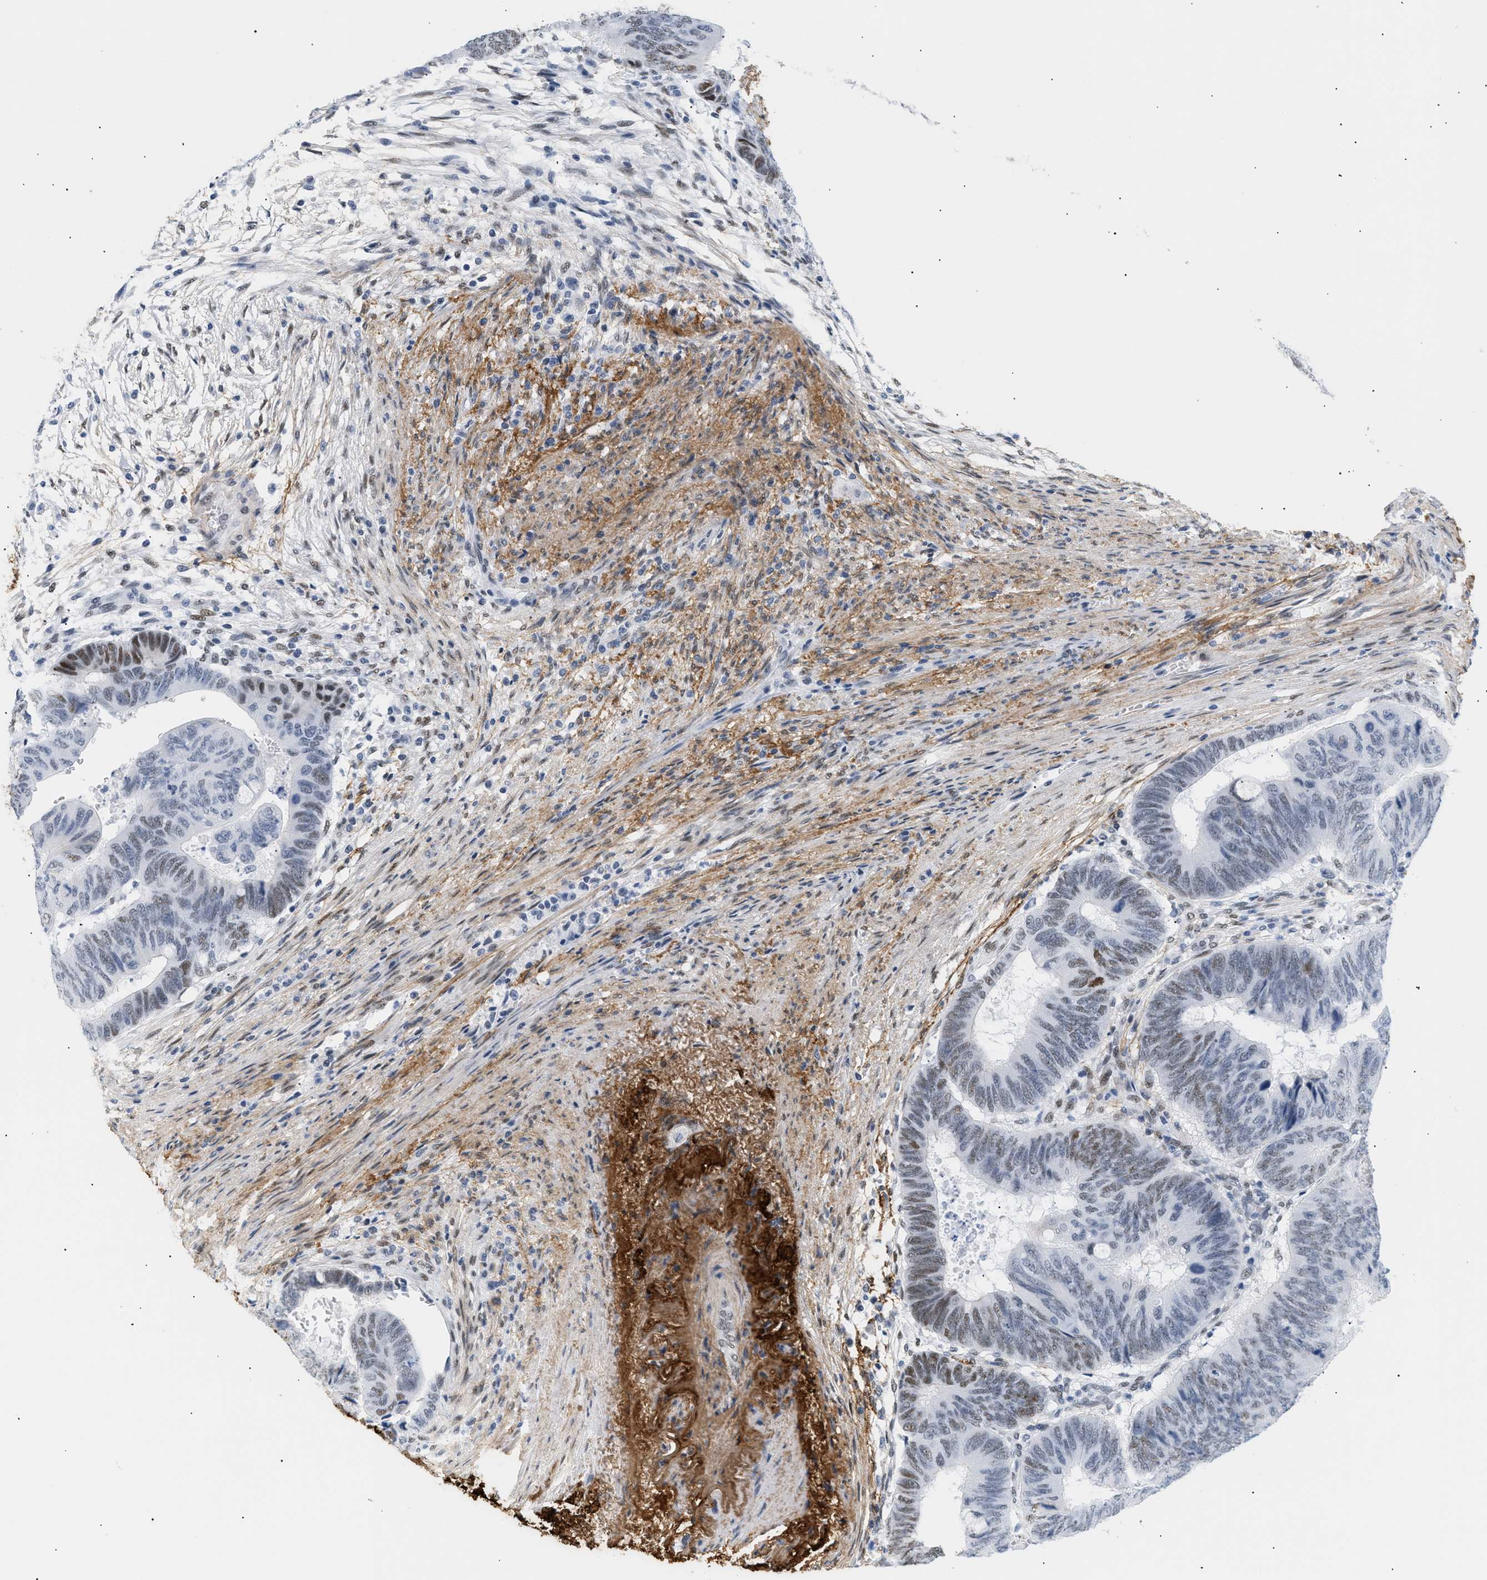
{"staining": {"intensity": "moderate", "quantity": "<25%", "location": "nuclear"}, "tissue": "colorectal cancer", "cell_type": "Tumor cells", "image_type": "cancer", "snomed": [{"axis": "morphology", "description": "Normal tissue, NOS"}, {"axis": "morphology", "description": "Adenocarcinoma, NOS"}, {"axis": "topography", "description": "Rectum"}, {"axis": "topography", "description": "Peripheral nerve tissue"}], "caption": "Colorectal cancer stained with a brown dye shows moderate nuclear positive staining in approximately <25% of tumor cells.", "gene": "ELN", "patient": {"sex": "male", "age": 92}}